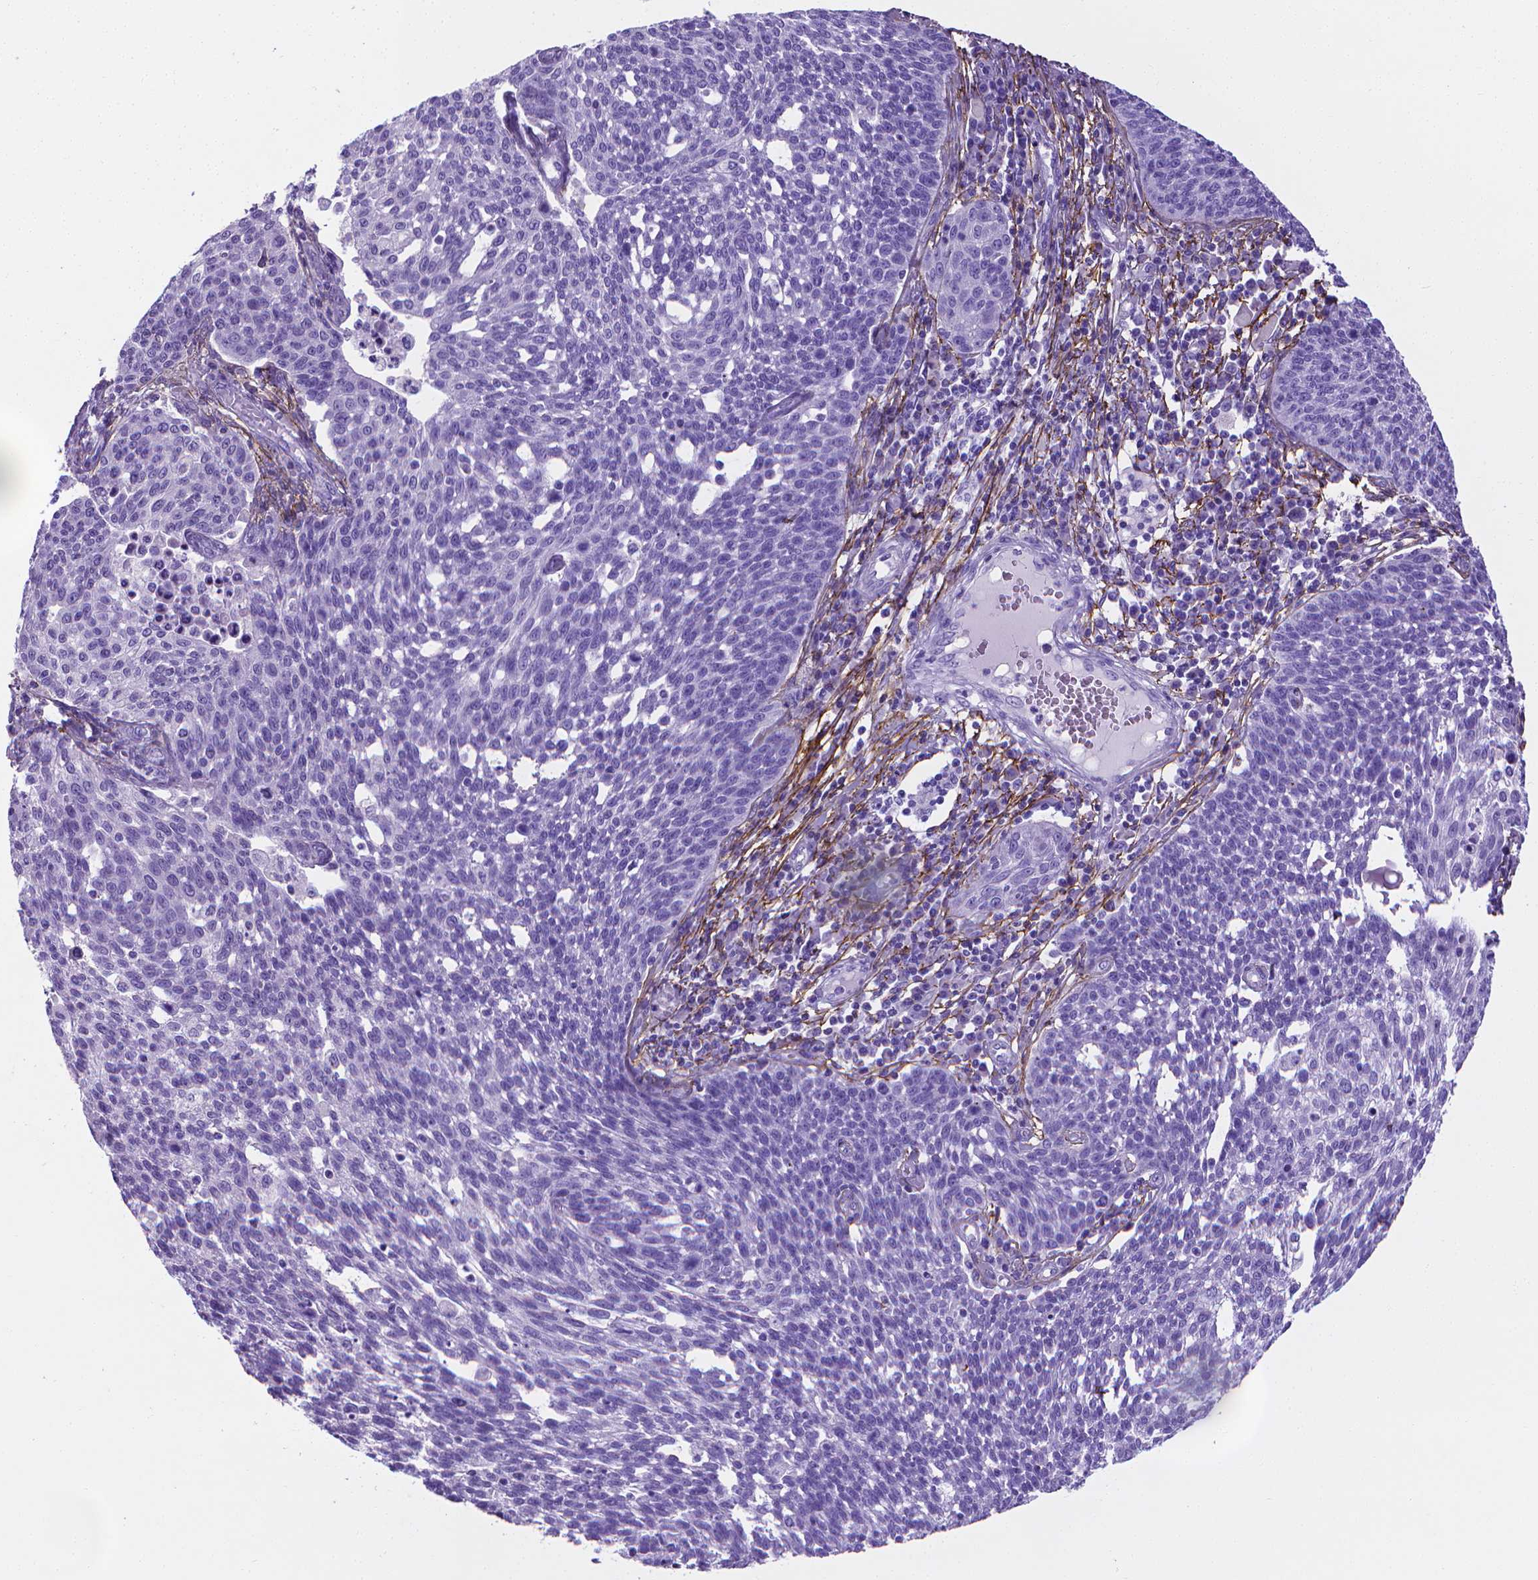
{"staining": {"intensity": "negative", "quantity": "none", "location": "none"}, "tissue": "cervical cancer", "cell_type": "Tumor cells", "image_type": "cancer", "snomed": [{"axis": "morphology", "description": "Squamous cell carcinoma, NOS"}, {"axis": "topography", "description": "Cervix"}], "caption": "DAB (3,3'-diaminobenzidine) immunohistochemical staining of human cervical squamous cell carcinoma demonstrates no significant expression in tumor cells.", "gene": "MFAP2", "patient": {"sex": "female", "age": 34}}